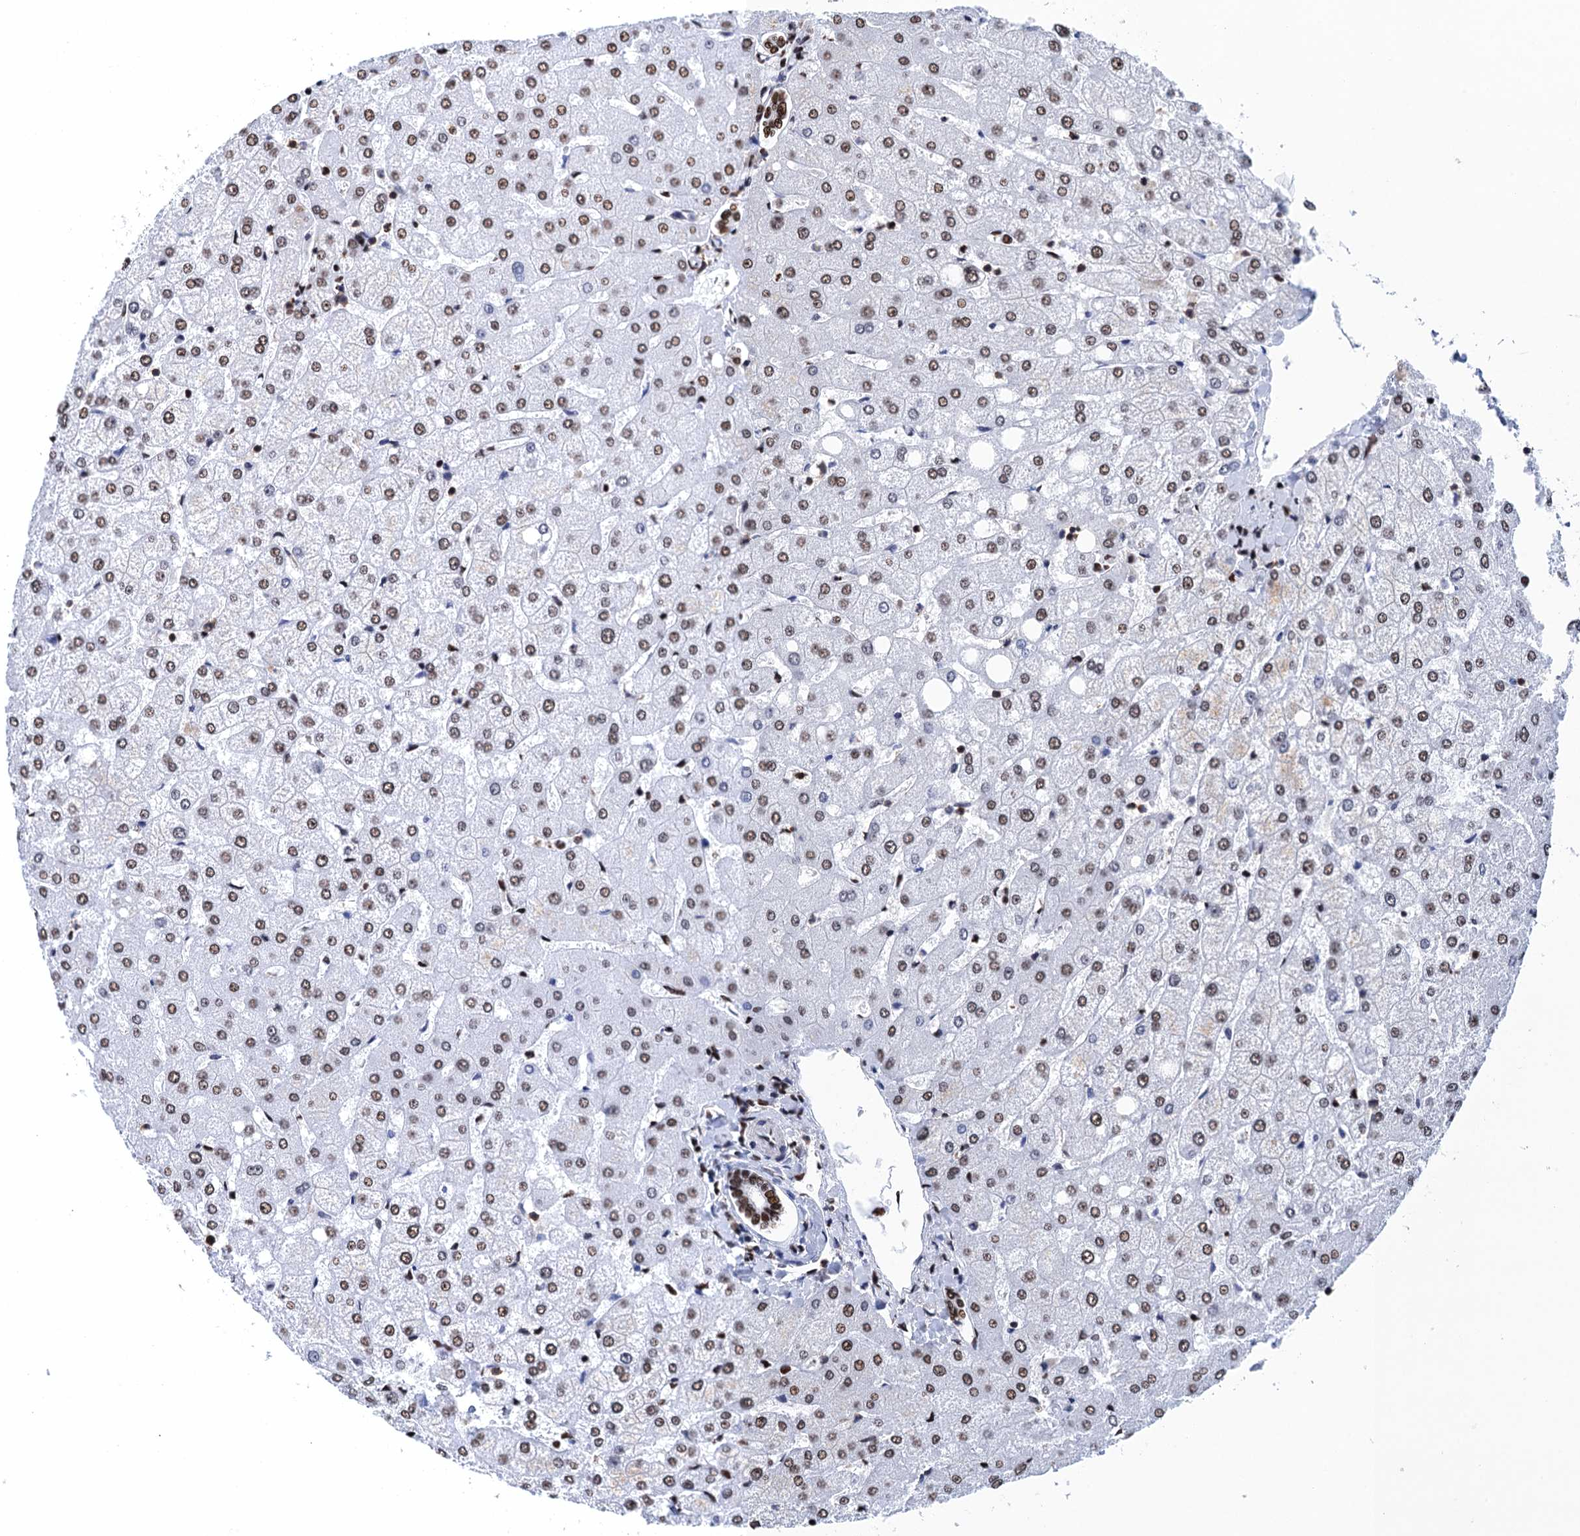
{"staining": {"intensity": "strong", "quantity": ">75%", "location": "nuclear"}, "tissue": "liver", "cell_type": "Cholangiocytes", "image_type": "normal", "snomed": [{"axis": "morphology", "description": "Normal tissue, NOS"}, {"axis": "topography", "description": "Liver"}], "caption": "A photomicrograph of liver stained for a protein shows strong nuclear brown staining in cholangiocytes.", "gene": "UBA2", "patient": {"sex": "female", "age": 54}}